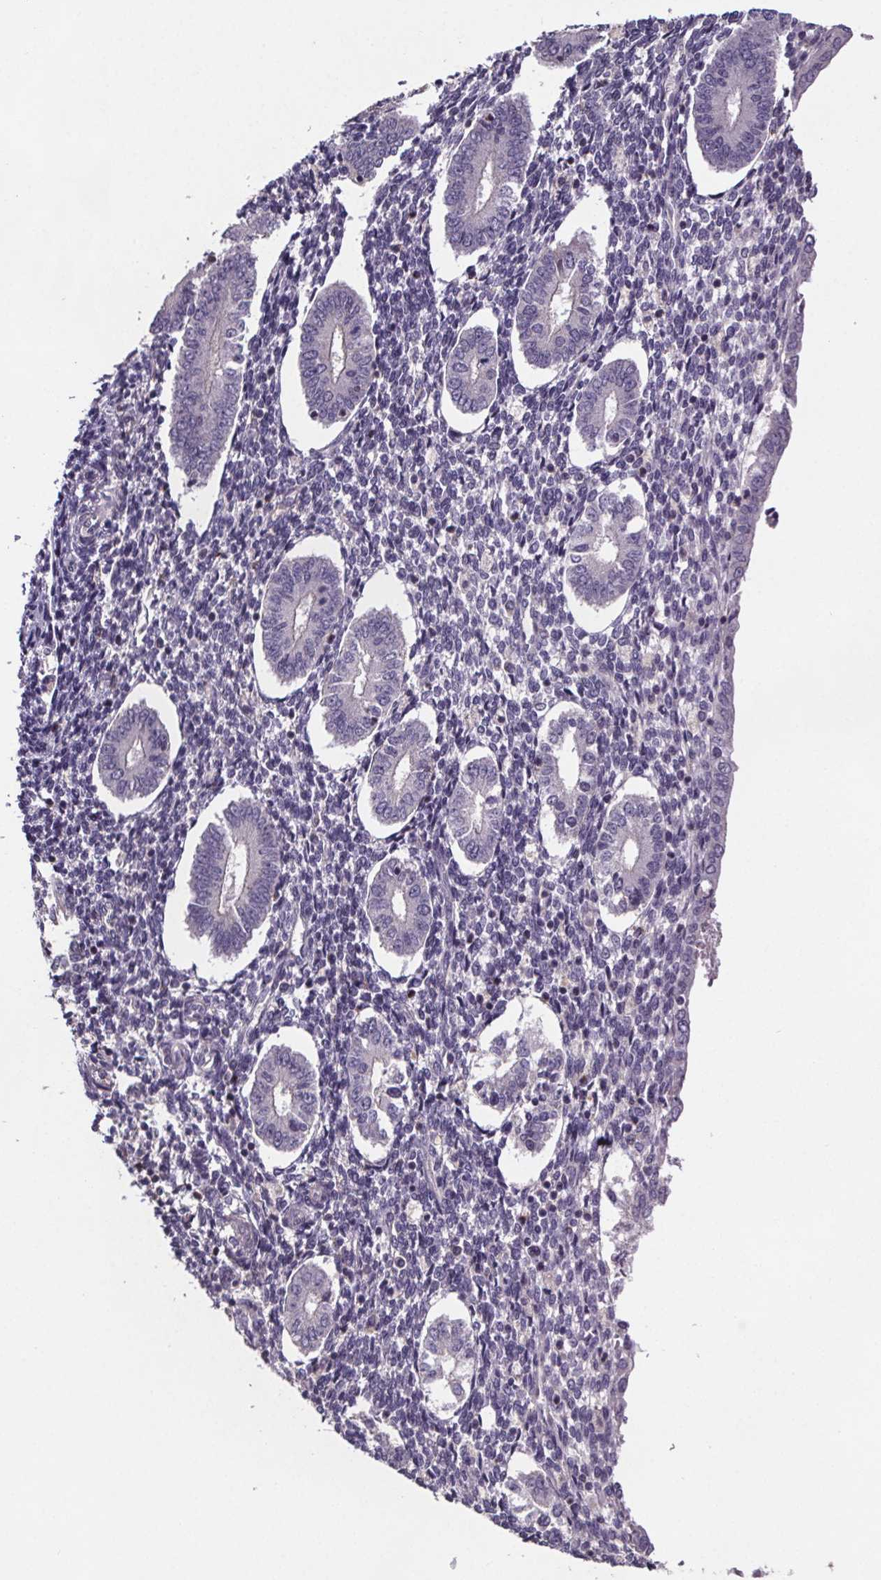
{"staining": {"intensity": "negative", "quantity": "none", "location": "none"}, "tissue": "endometrium", "cell_type": "Cells in endometrial stroma", "image_type": "normal", "snomed": [{"axis": "morphology", "description": "Normal tissue, NOS"}, {"axis": "topography", "description": "Endometrium"}], "caption": "The image reveals no significant staining in cells in endometrial stroma of endometrium. (Stains: DAB IHC with hematoxylin counter stain, Microscopy: brightfield microscopy at high magnification).", "gene": "CLN3", "patient": {"sex": "female", "age": 40}}